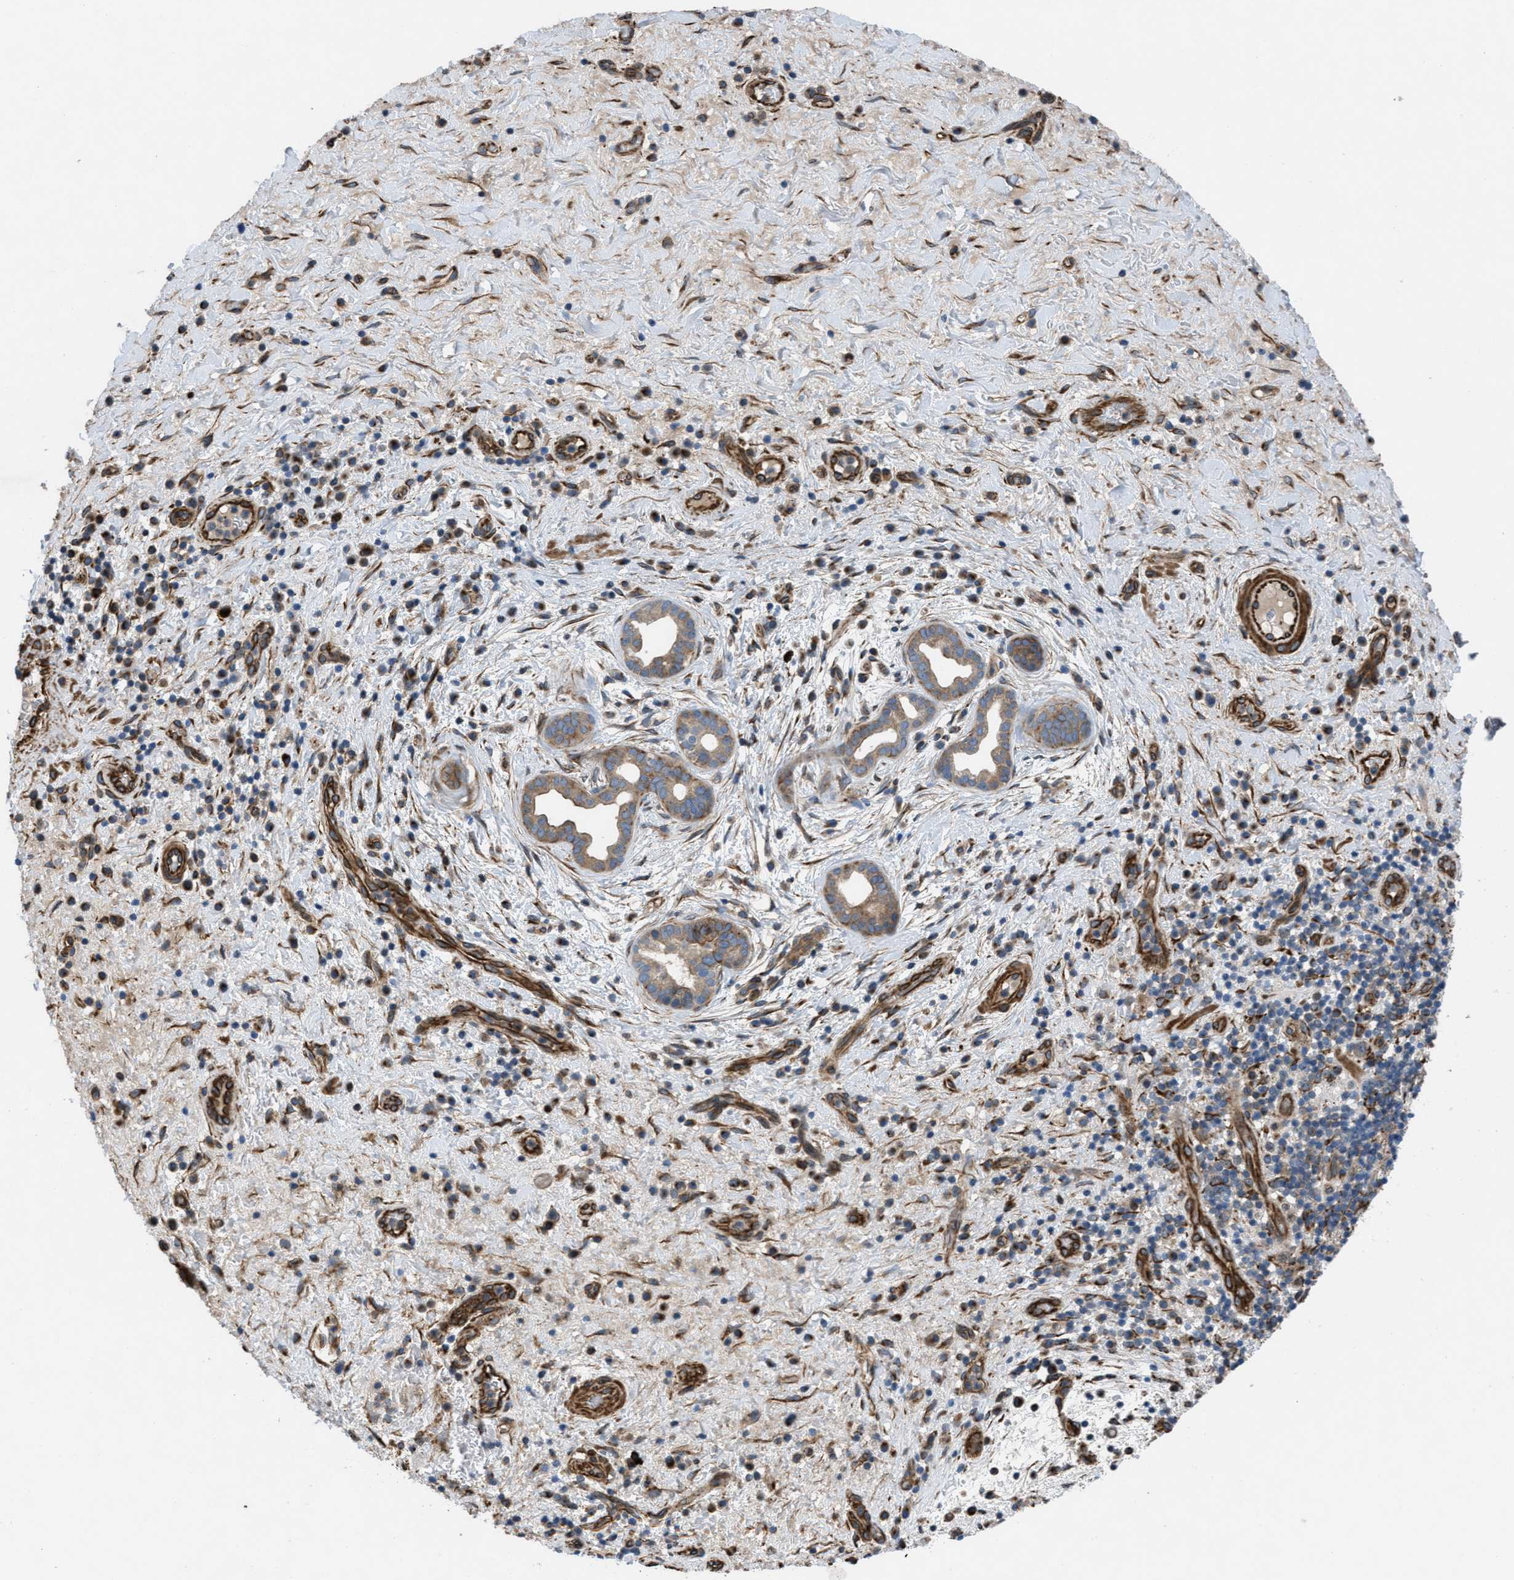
{"staining": {"intensity": "weak", "quantity": ">75%", "location": "cytoplasmic/membranous"}, "tissue": "liver cancer", "cell_type": "Tumor cells", "image_type": "cancer", "snomed": [{"axis": "morphology", "description": "Cholangiocarcinoma"}, {"axis": "topography", "description": "Liver"}], "caption": "Protein expression analysis of human liver cancer reveals weak cytoplasmic/membranous expression in approximately >75% of tumor cells.", "gene": "SLC6A9", "patient": {"sex": "female", "age": 38}}